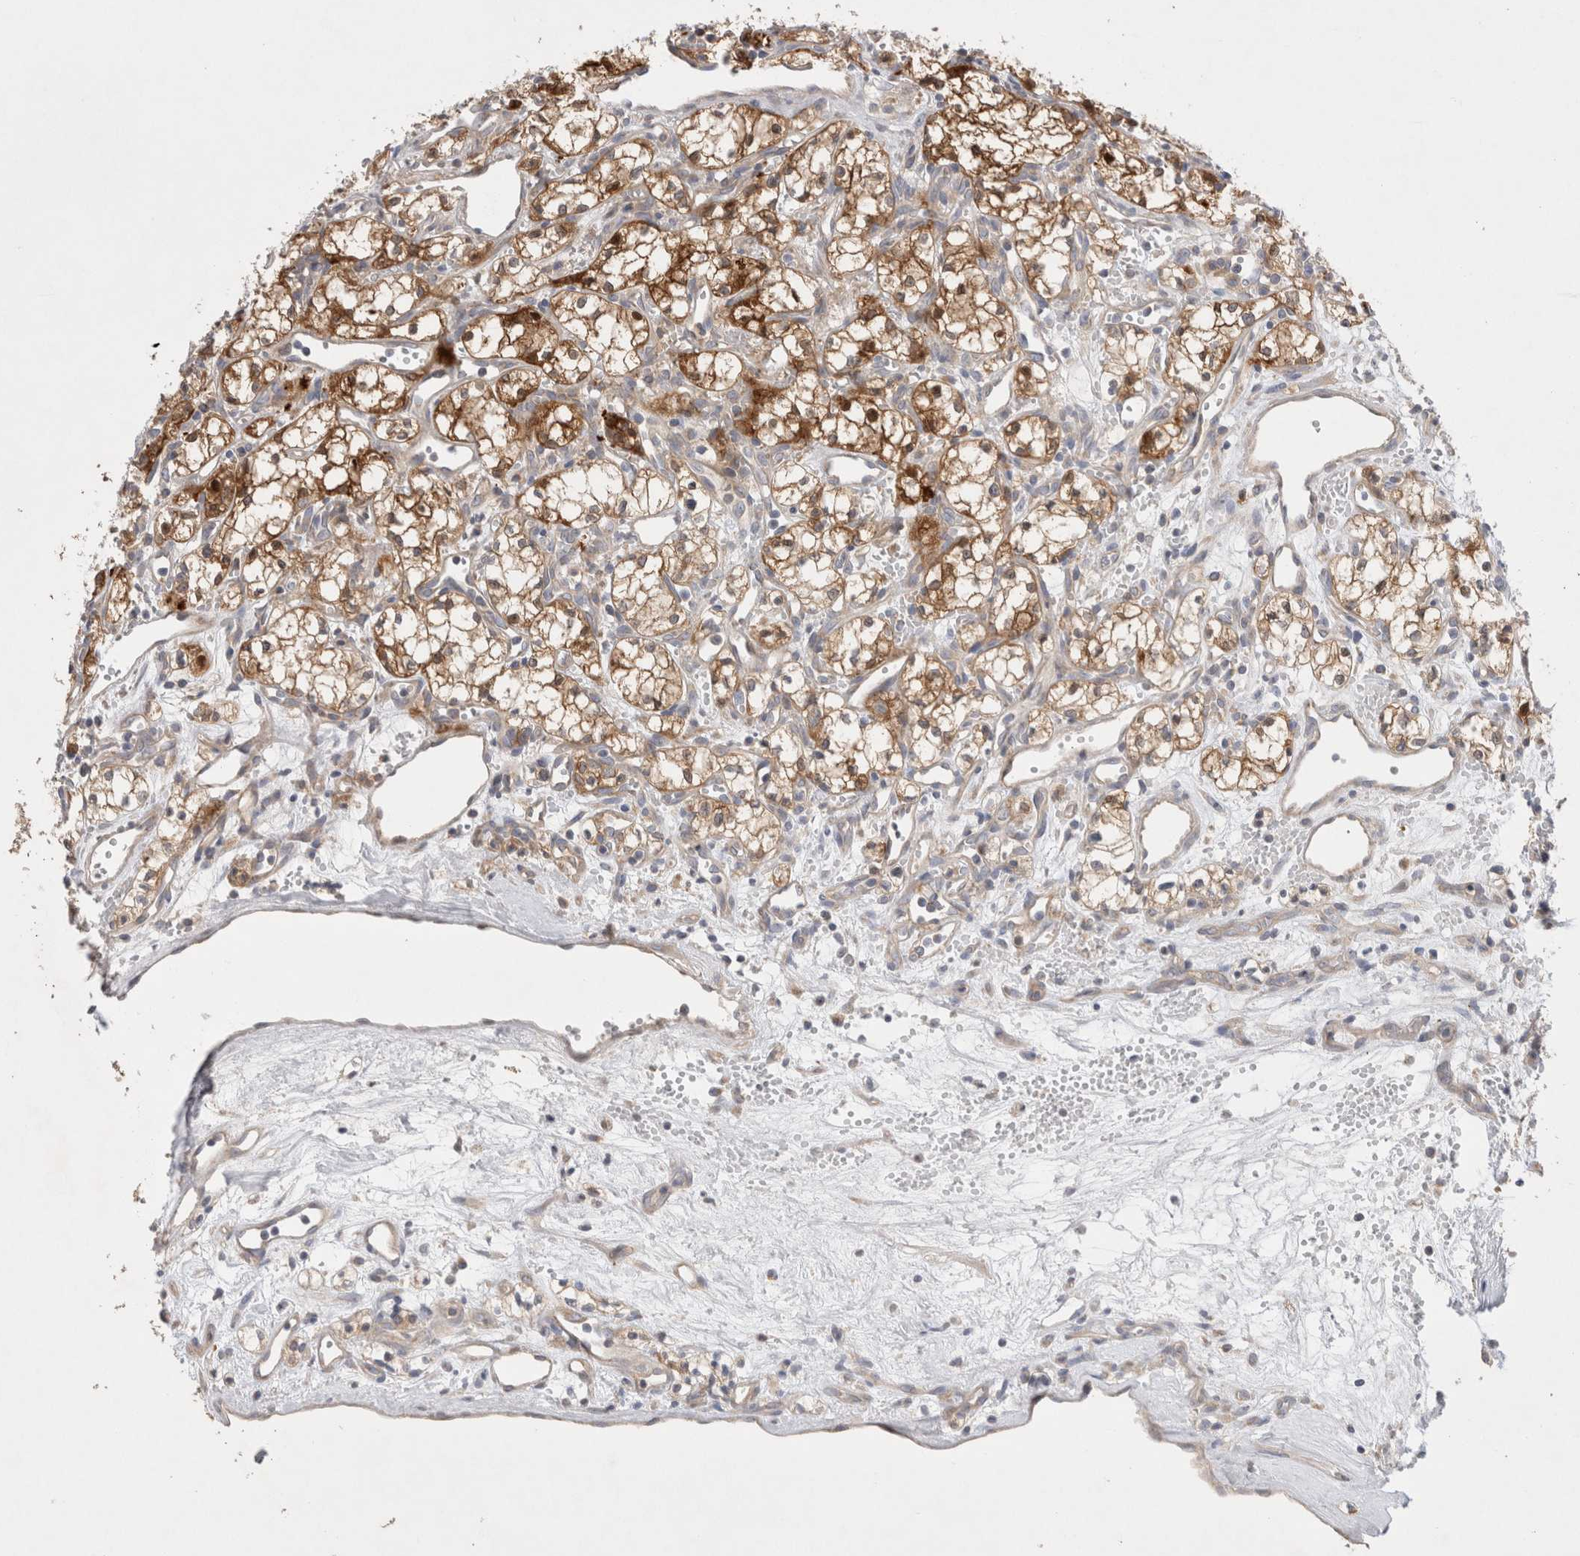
{"staining": {"intensity": "strong", "quantity": ">75%", "location": "cytoplasmic/membranous"}, "tissue": "renal cancer", "cell_type": "Tumor cells", "image_type": "cancer", "snomed": [{"axis": "morphology", "description": "Adenocarcinoma, NOS"}, {"axis": "topography", "description": "Kidney"}], "caption": "A brown stain labels strong cytoplasmic/membranous staining of a protein in human renal cancer (adenocarcinoma) tumor cells. The protein of interest is shown in brown color, while the nuclei are stained blue.", "gene": "TBC1D16", "patient": {"sex": "male", "age": 59}}